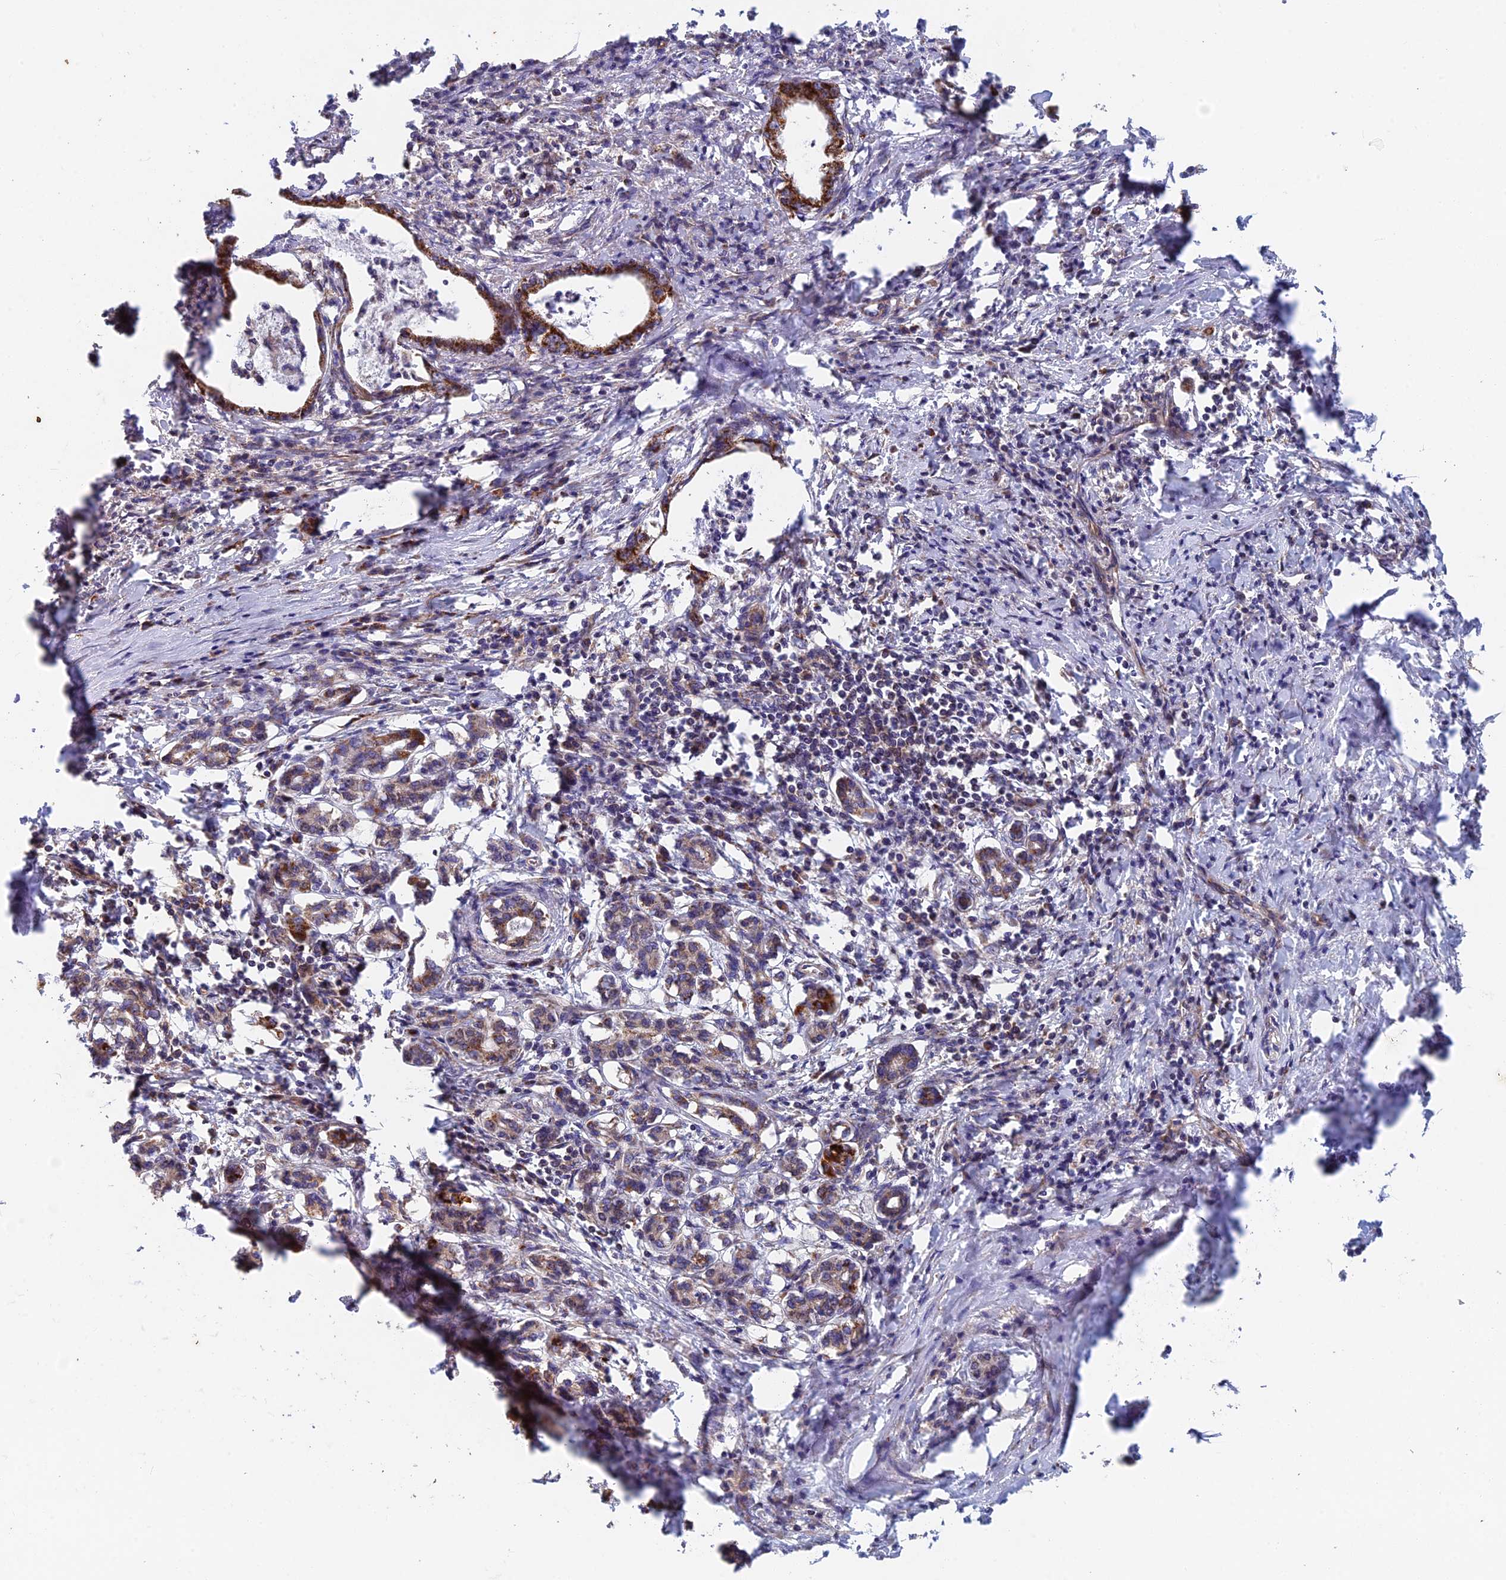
{"staining": {"intensity": "strong", "quantity": ">75%", "location": "cytoplasmic/membranous"}, "tissue": "pancreatic cancer", "cell_type": "Tumor cells", "image_type": "cancer", "snomed": [{"axis": "morphology", "description": "Adenocarcinoma, NOS"}, {"axis": "topography", "description": "Pancreas"}], "caption": "There is high levels of strong cytoplasmic/membranous positivity in tumor cells of pancreatic adenocarcinoma, as demonstrated by immunohistochemical staining (brown color).", "gene": "MRPS9", "patient": {"sex": "female", "age": 55}}